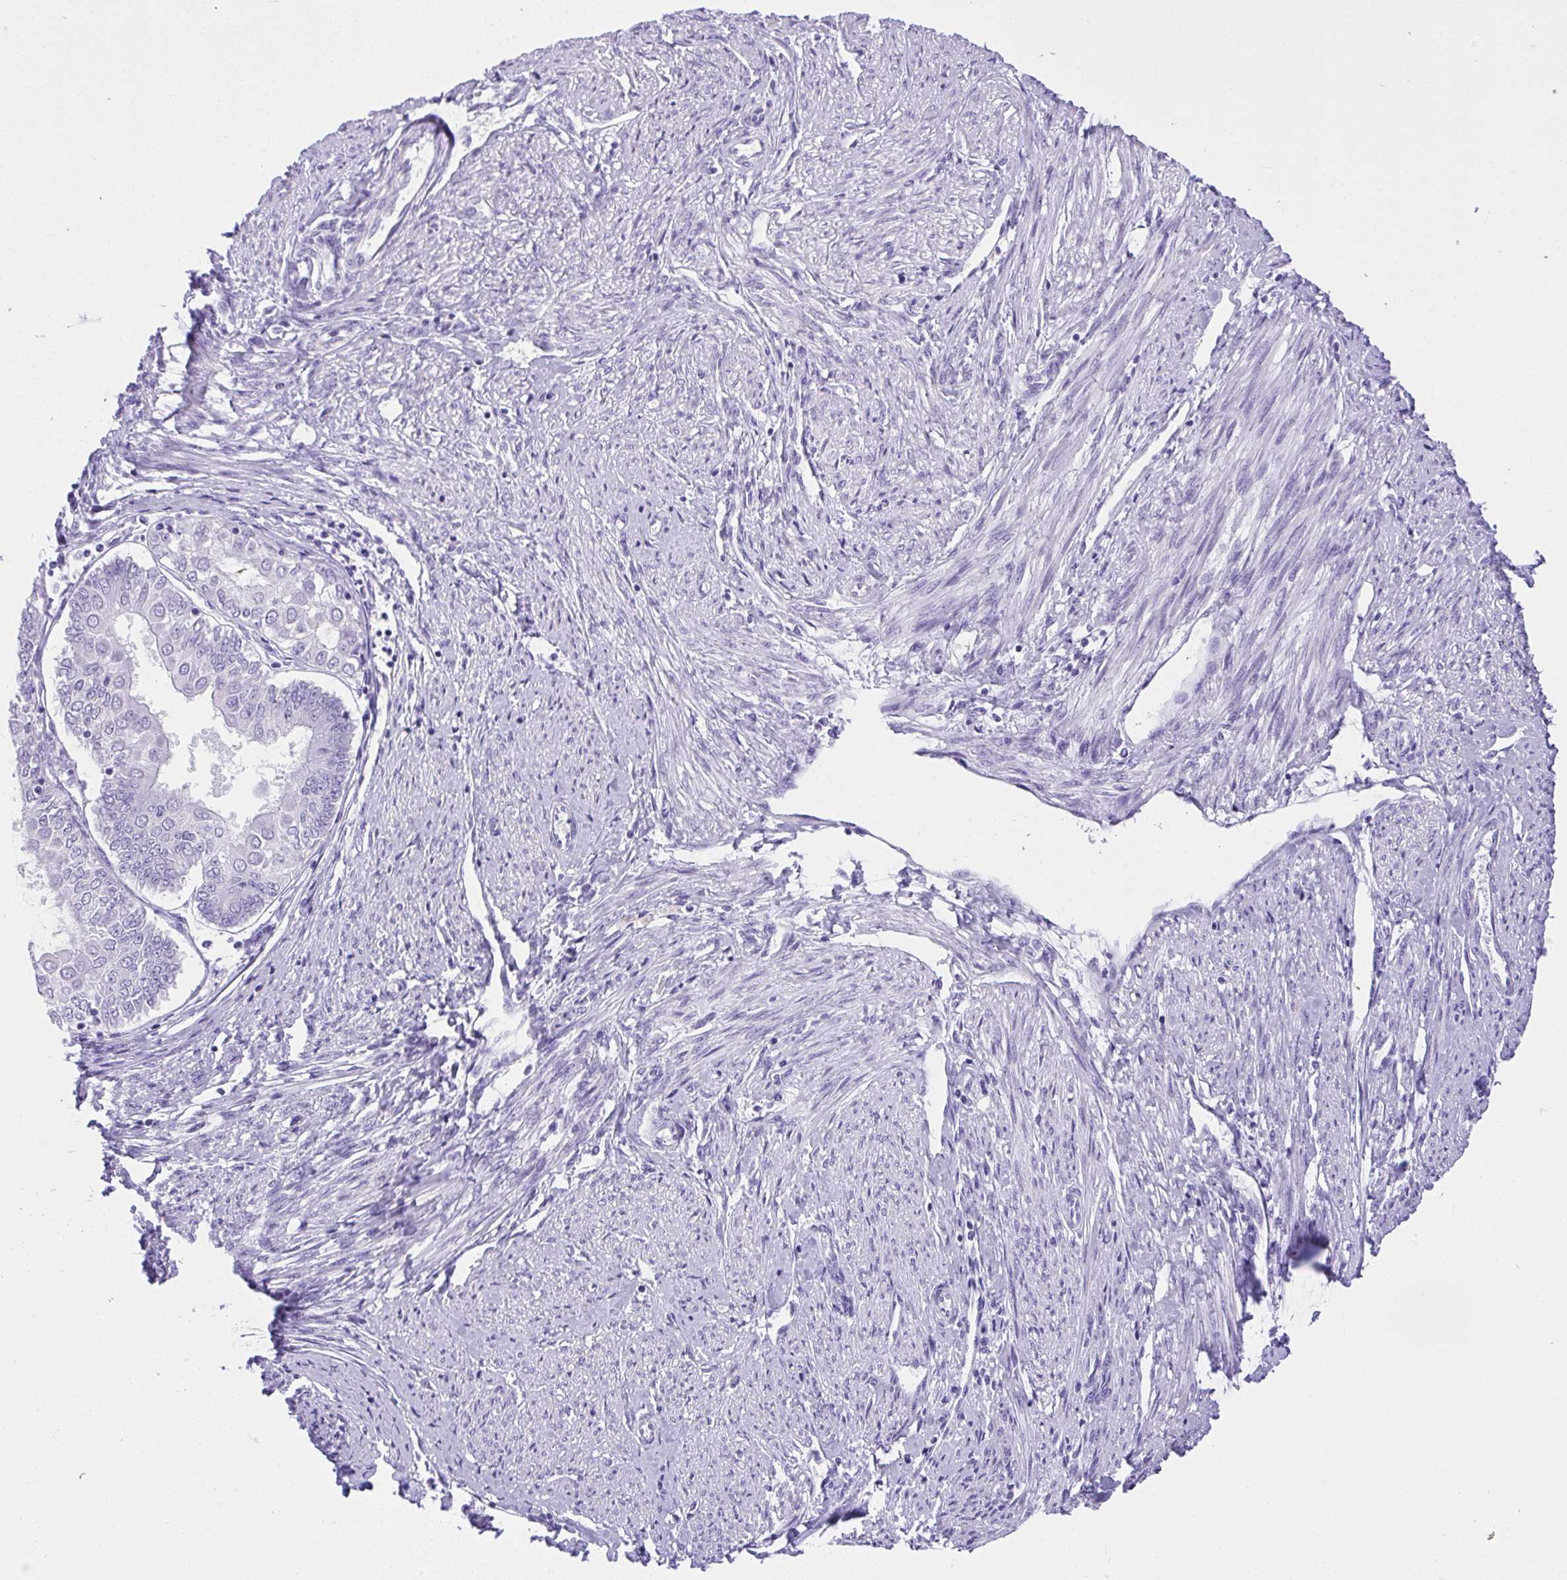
{"staining": {"intensity": "negative", "quantity": "none", "location": "none"}, "tissue": "endometrial cancer", "cell_type": "Tumor cells", "image_type": "cancer", "snomed": [{"axis": "morphology", "description": "Adenocarcinoma, NOS"}, {"axis": "topography", "description": "Endometrium"}], "caption": "This is a image of IHC staining of endometrial cancer (adenocarcinoma), which shows no expression in tumor cells.", "gene": "AVIL", "patient": {"sex": "female", "age": 68}}